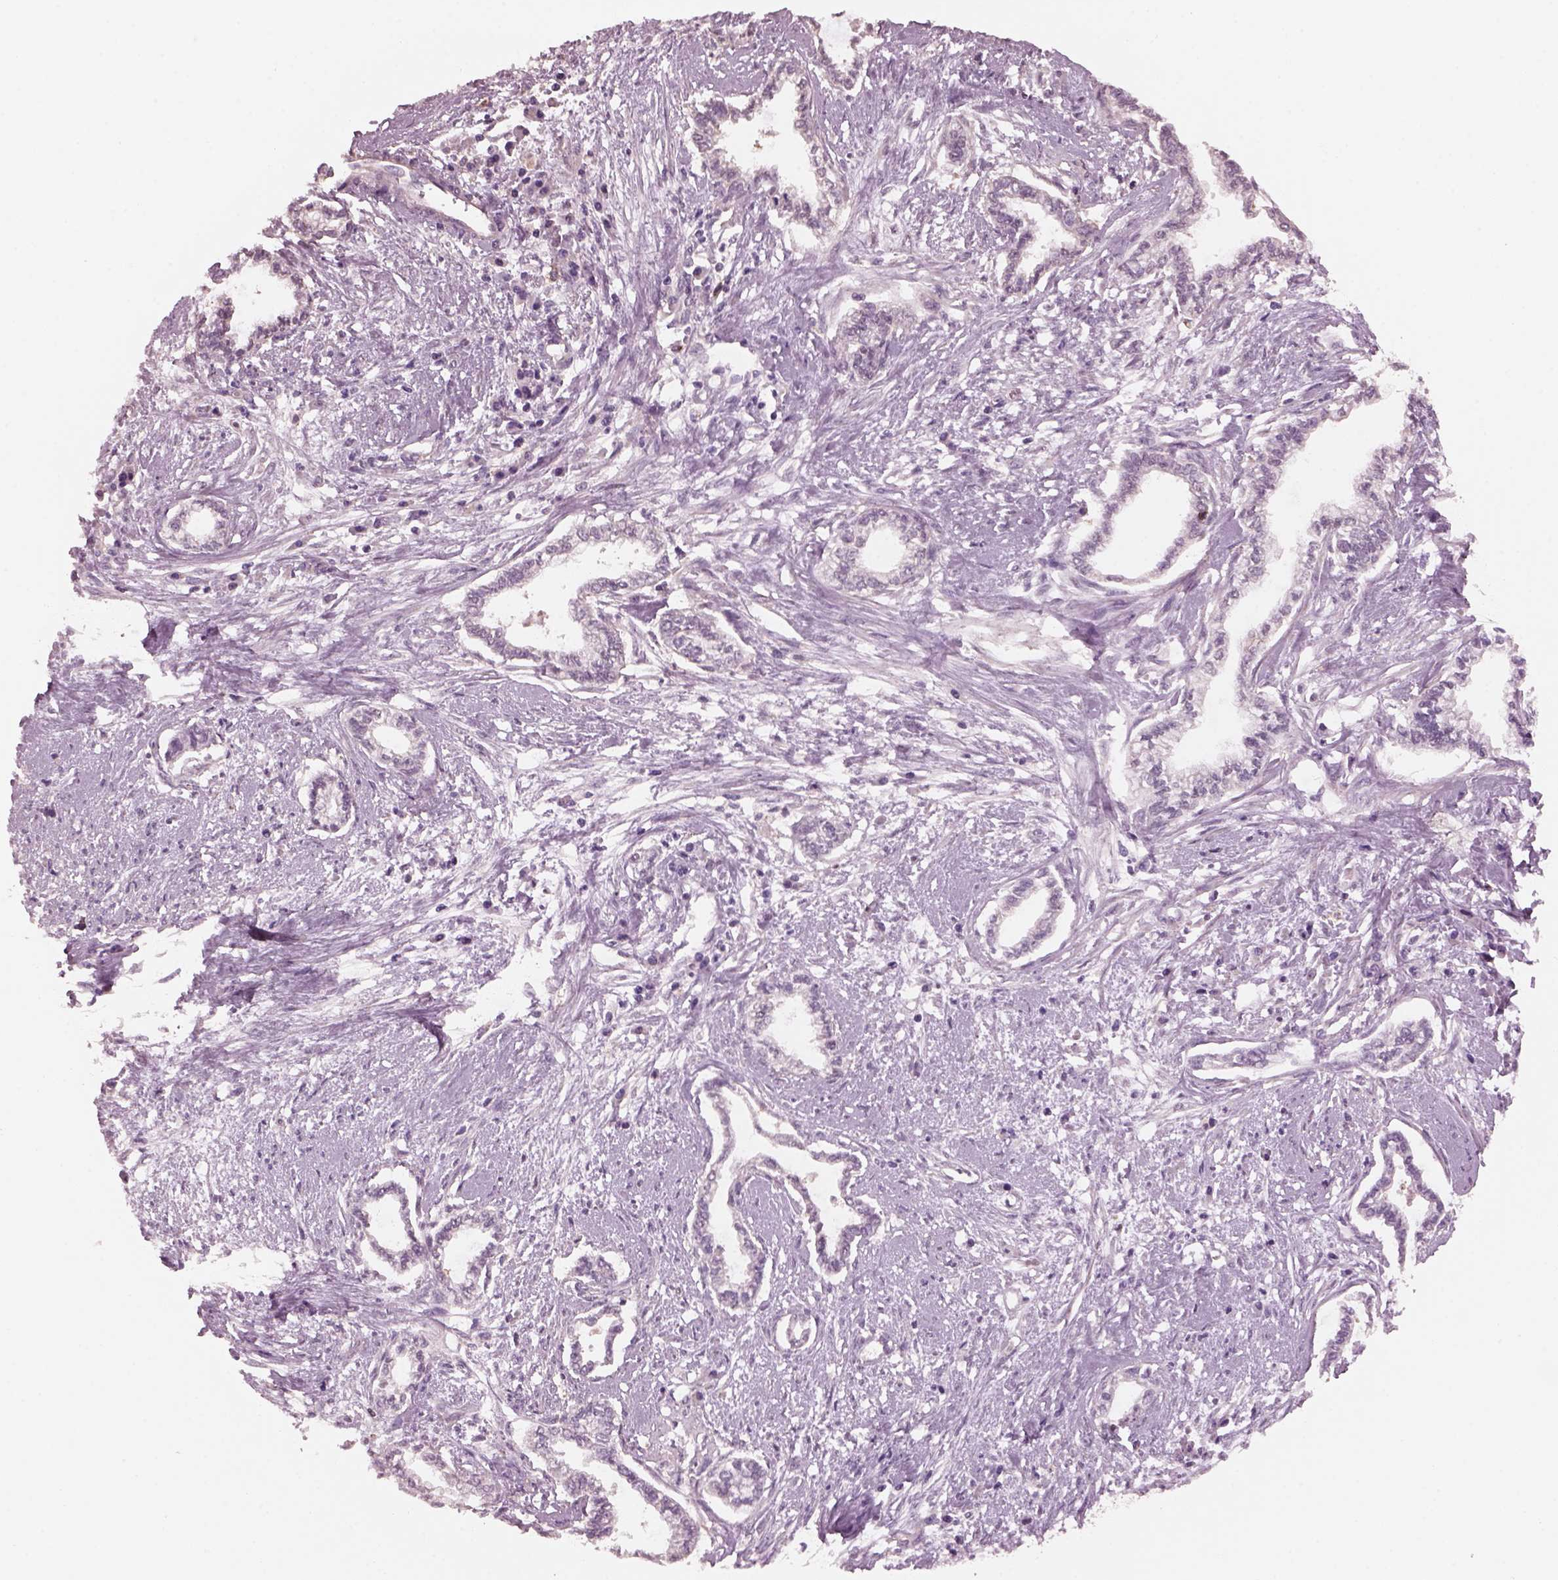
{"staining": {"intensity": "negative", "quantity": "none", "location": "none"}, "tissue": "cervical cancer", "cell_type": "Tumor cells", "image_type": "cancer", "snomed": [{"axis": "morphology", "description": "Adenocarcinoma, NOS"}, {"axis": "topography", "description": "Cervix"}], "caption": "Adenocarcinoma (cervical) was stained to show a protein in brown. There is no significant expression in tumor cells.", "gene": "SRI", "patient": {"sex": "female", "age": 62}}